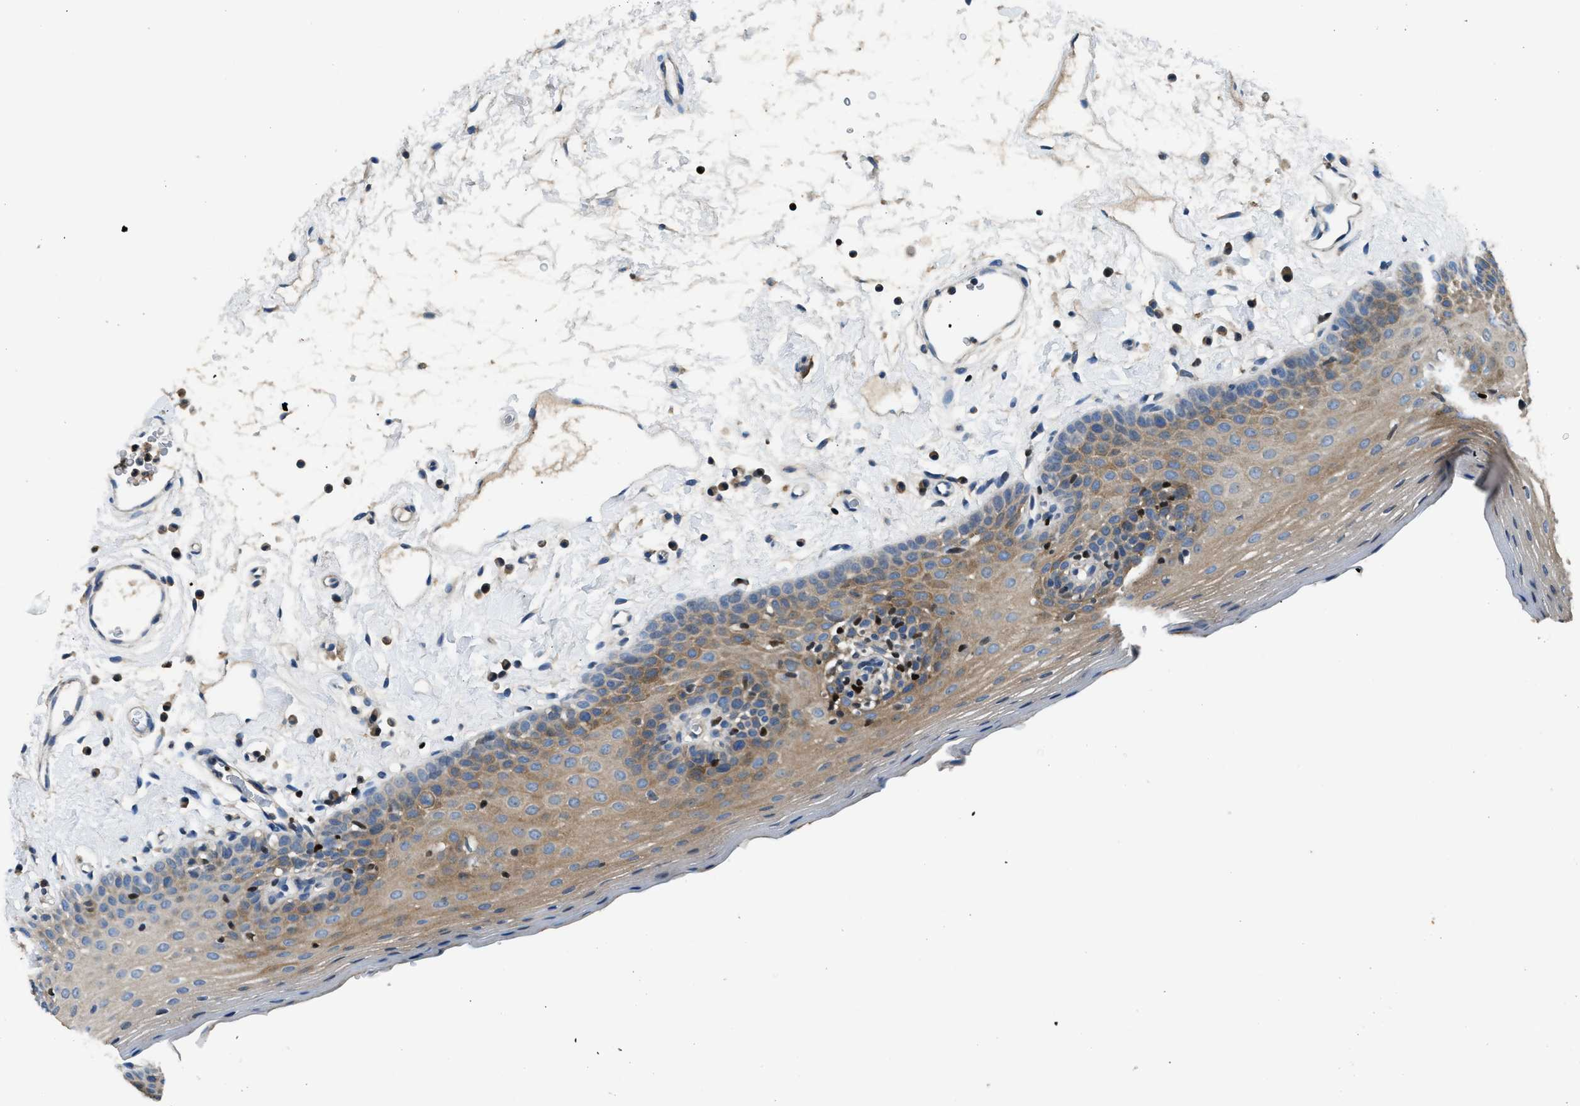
{"staining": {"intensity": "moderate", "quantity": "25%-75%", "location": "cytoplasmic/membranous"}, "tissue": "oral mucosa", "cell_type": "Squamous epithelial cells", "image_type": "normal", "snomed": [{"axis": "morphology", "description": "Normal tissue, NOS"}, {"axis": "topography", "description": "Oral tissue"}], "caption": "Immunohistochemistry (DAB (3,3'-diaminobenzidine)) staining of normal human oral mucosa reveals moderate cytoplasmic/membranous protein positivity in approximately 25%-75% of squamous epithelial cells. The staining was performed using DAB (3,3'-diaminobenzidine), with brown indicating positive protein expression. Nuclei are stained blue with hematoxylin.", "gene": "TOX", "patient": {"sex": "male", "age": 66}}